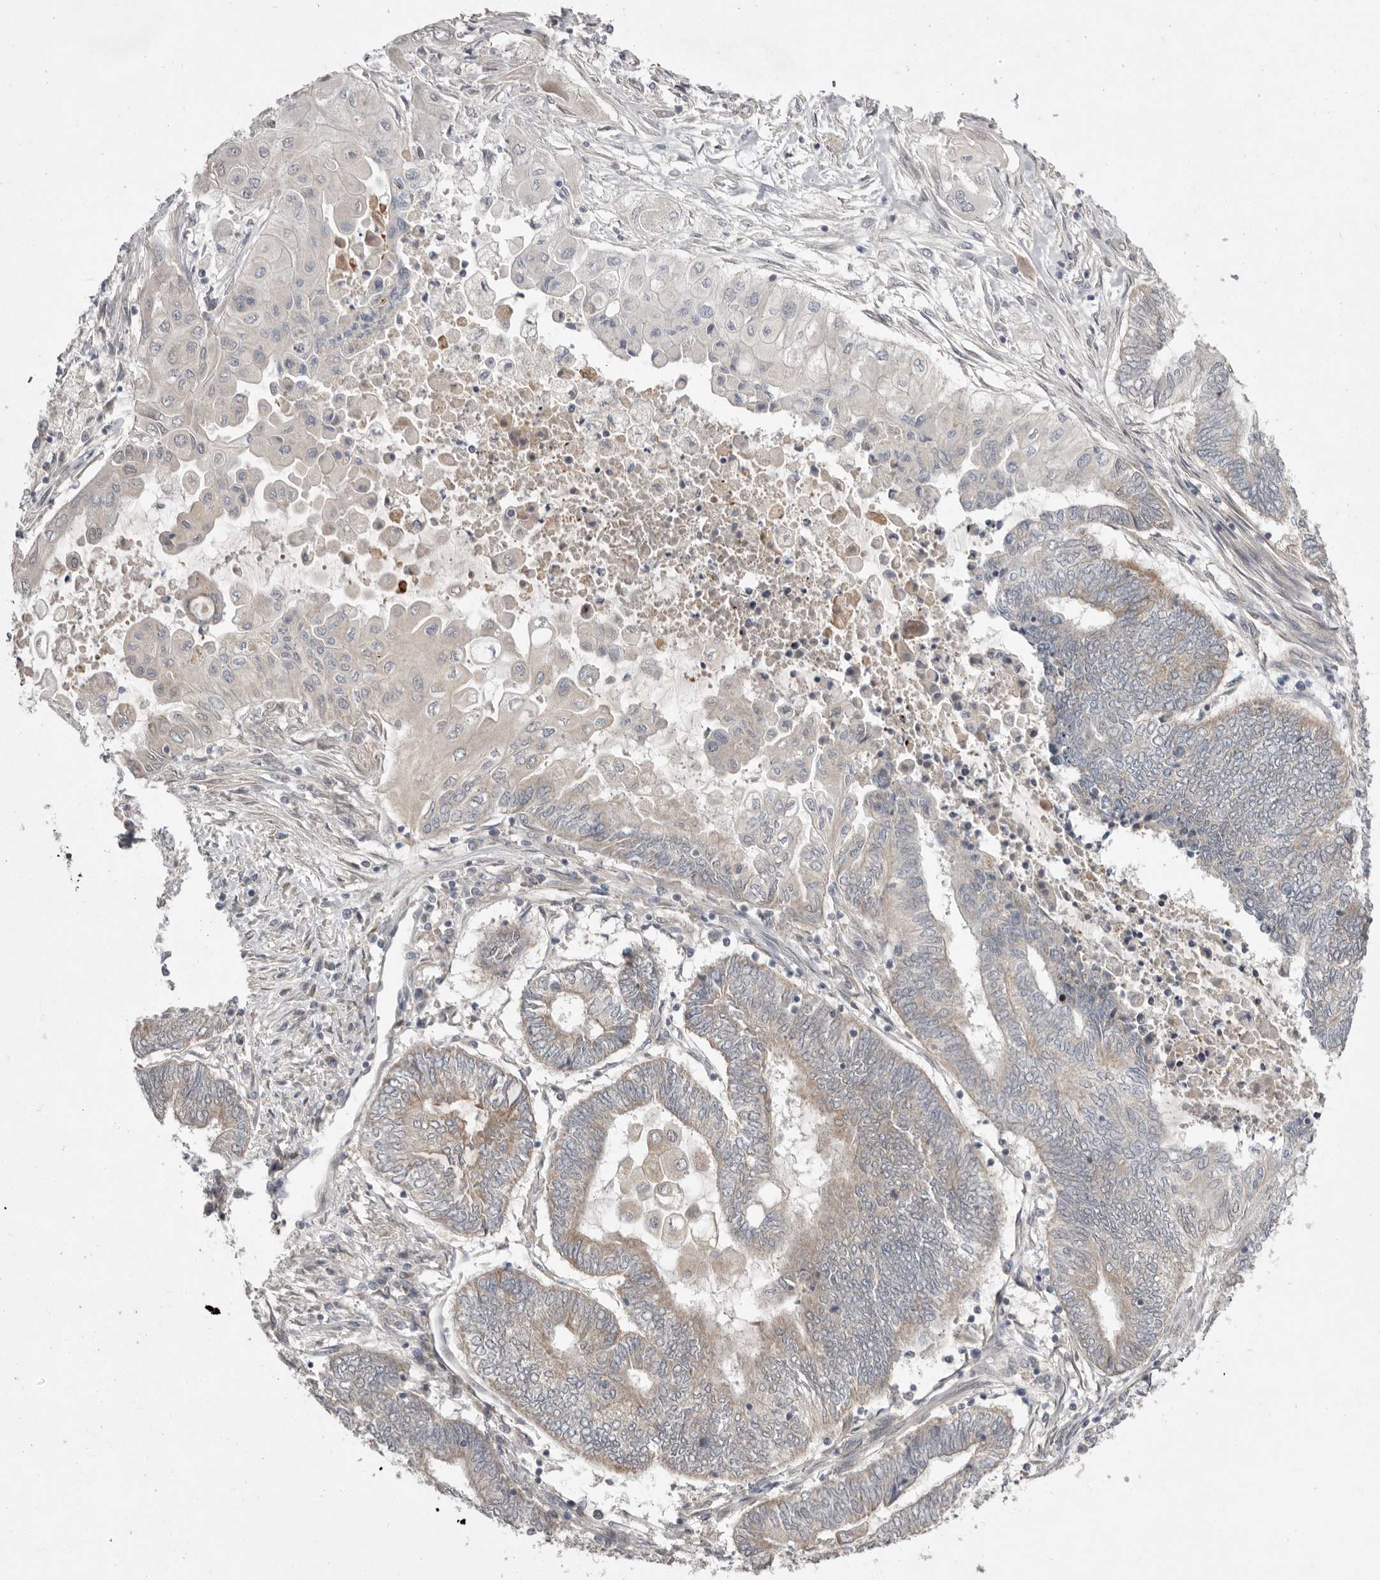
{"staining": {"intensity": "weak", "quantity": "25%-75%", "location": "cytoplasmic/membranous"}, "tissue": "endometrial cancer", "cell_type": "Tumor cells", "image_type": "cancer", "snomed": [{"axis": "morphology", "description": "Adenocarcinoma, NOS"}, {"axis": "topography", "description": "Uterus"}, {"axis": "topography", "description": "Endometrium"}], "caption": "Brown immunohistochemical staining in endometrial cancer (adenocarcinoma) displays weak cytoplasmic/membranous staining in about 25%-75% of tumor cells.", "gene": "NSUN4", "patient": {"sex": "female", "age": 70}}